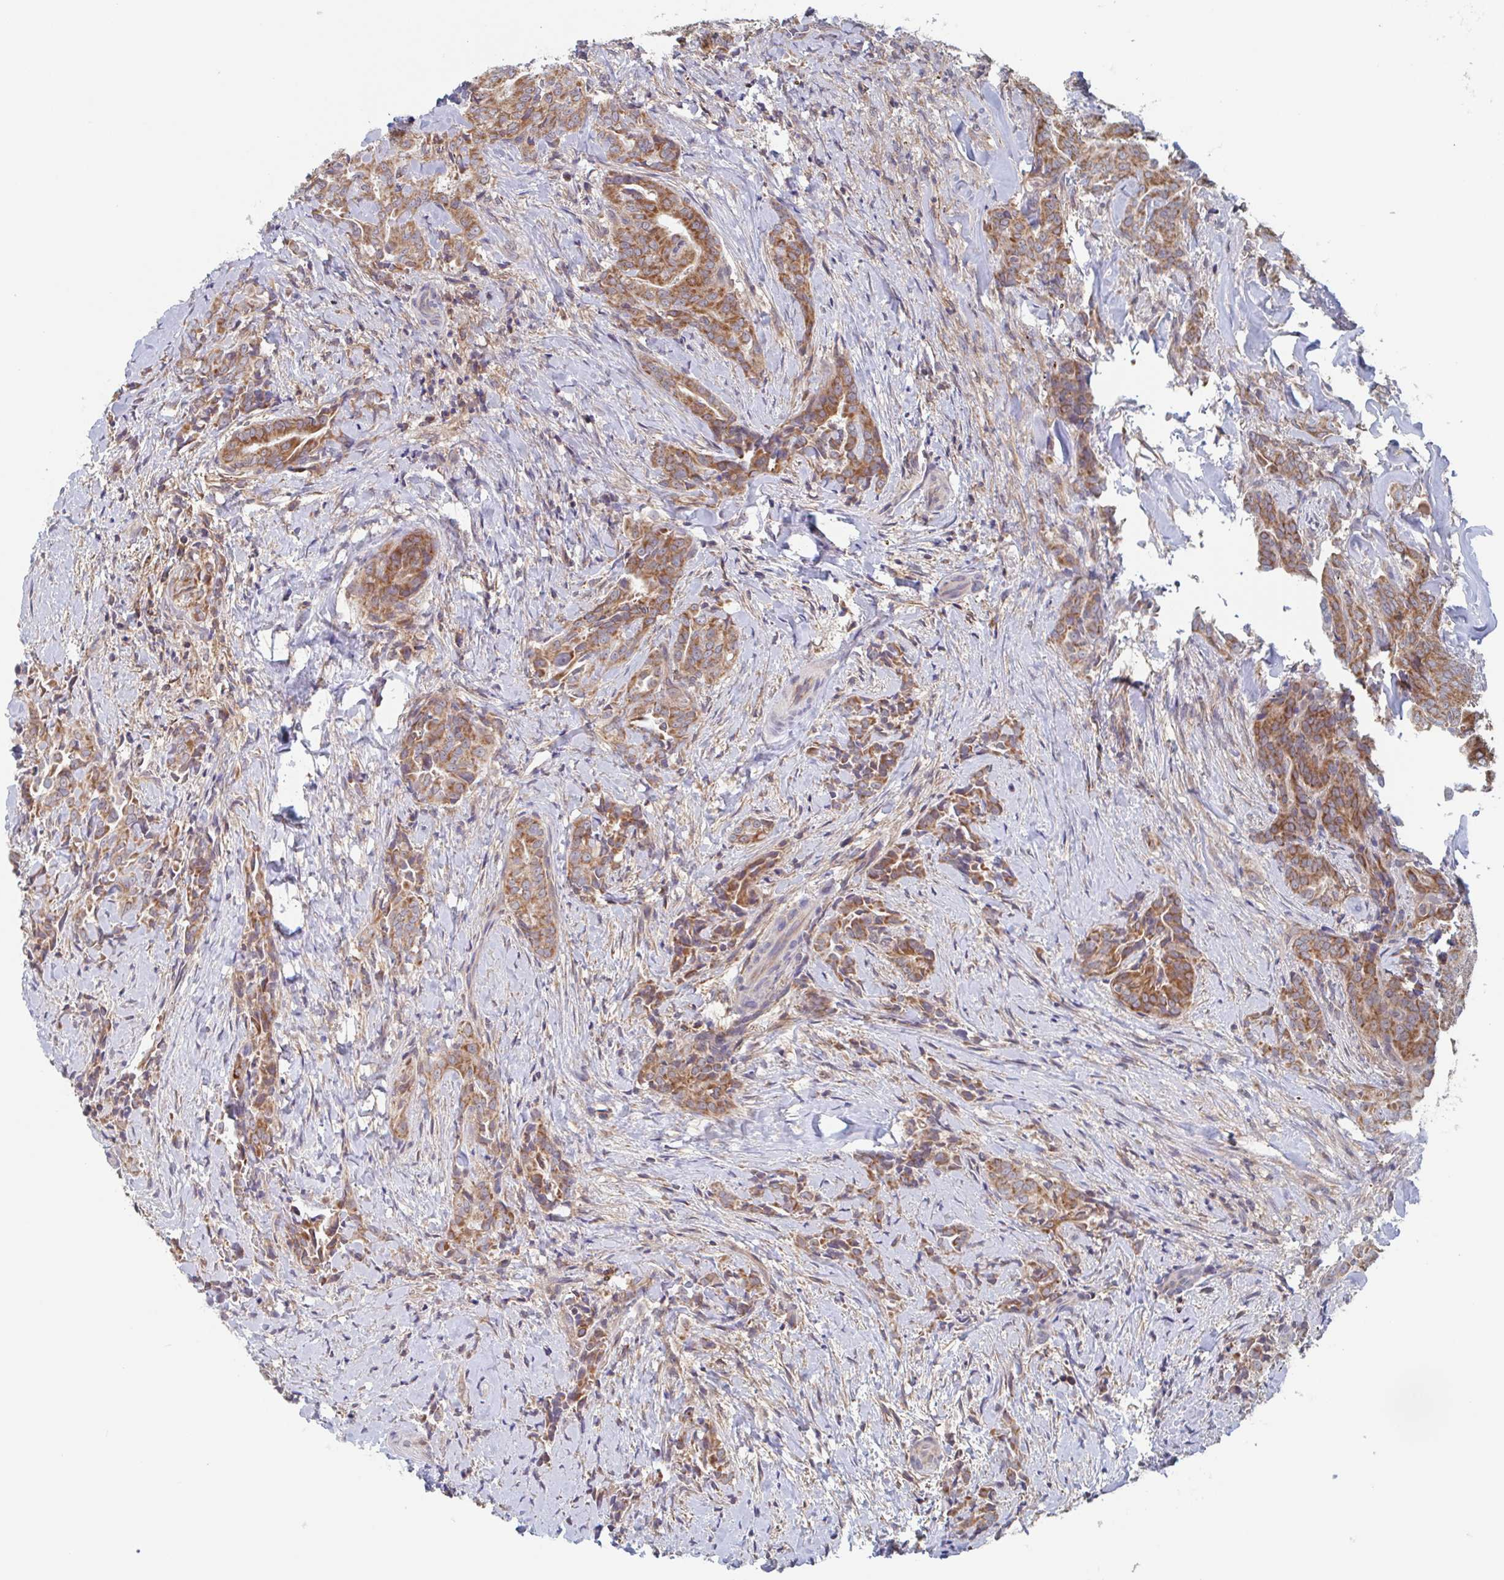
{"staining": {"intensity": "strong", "quantity": ">75%", "location": "cytoplasmic/membranous"}, "tissue": "thyroid cancer", "cell_type": "Tumor cells", "image_type": "cancer", "snomed": [{"axis": "morphology", "description": "Papillary adenocarcinoma, NOS"}, {"axis": "topography", "description": "Thyroid gland"}], "caption": "Tumor cells show high levels of strong cytoplasmic/membranous positivity in approximately >75% of cells in human thyroid cancer (papillary adenocarcinoma).", "gene": "SURF1", "patient": {"sex": "male", "age": 61}}